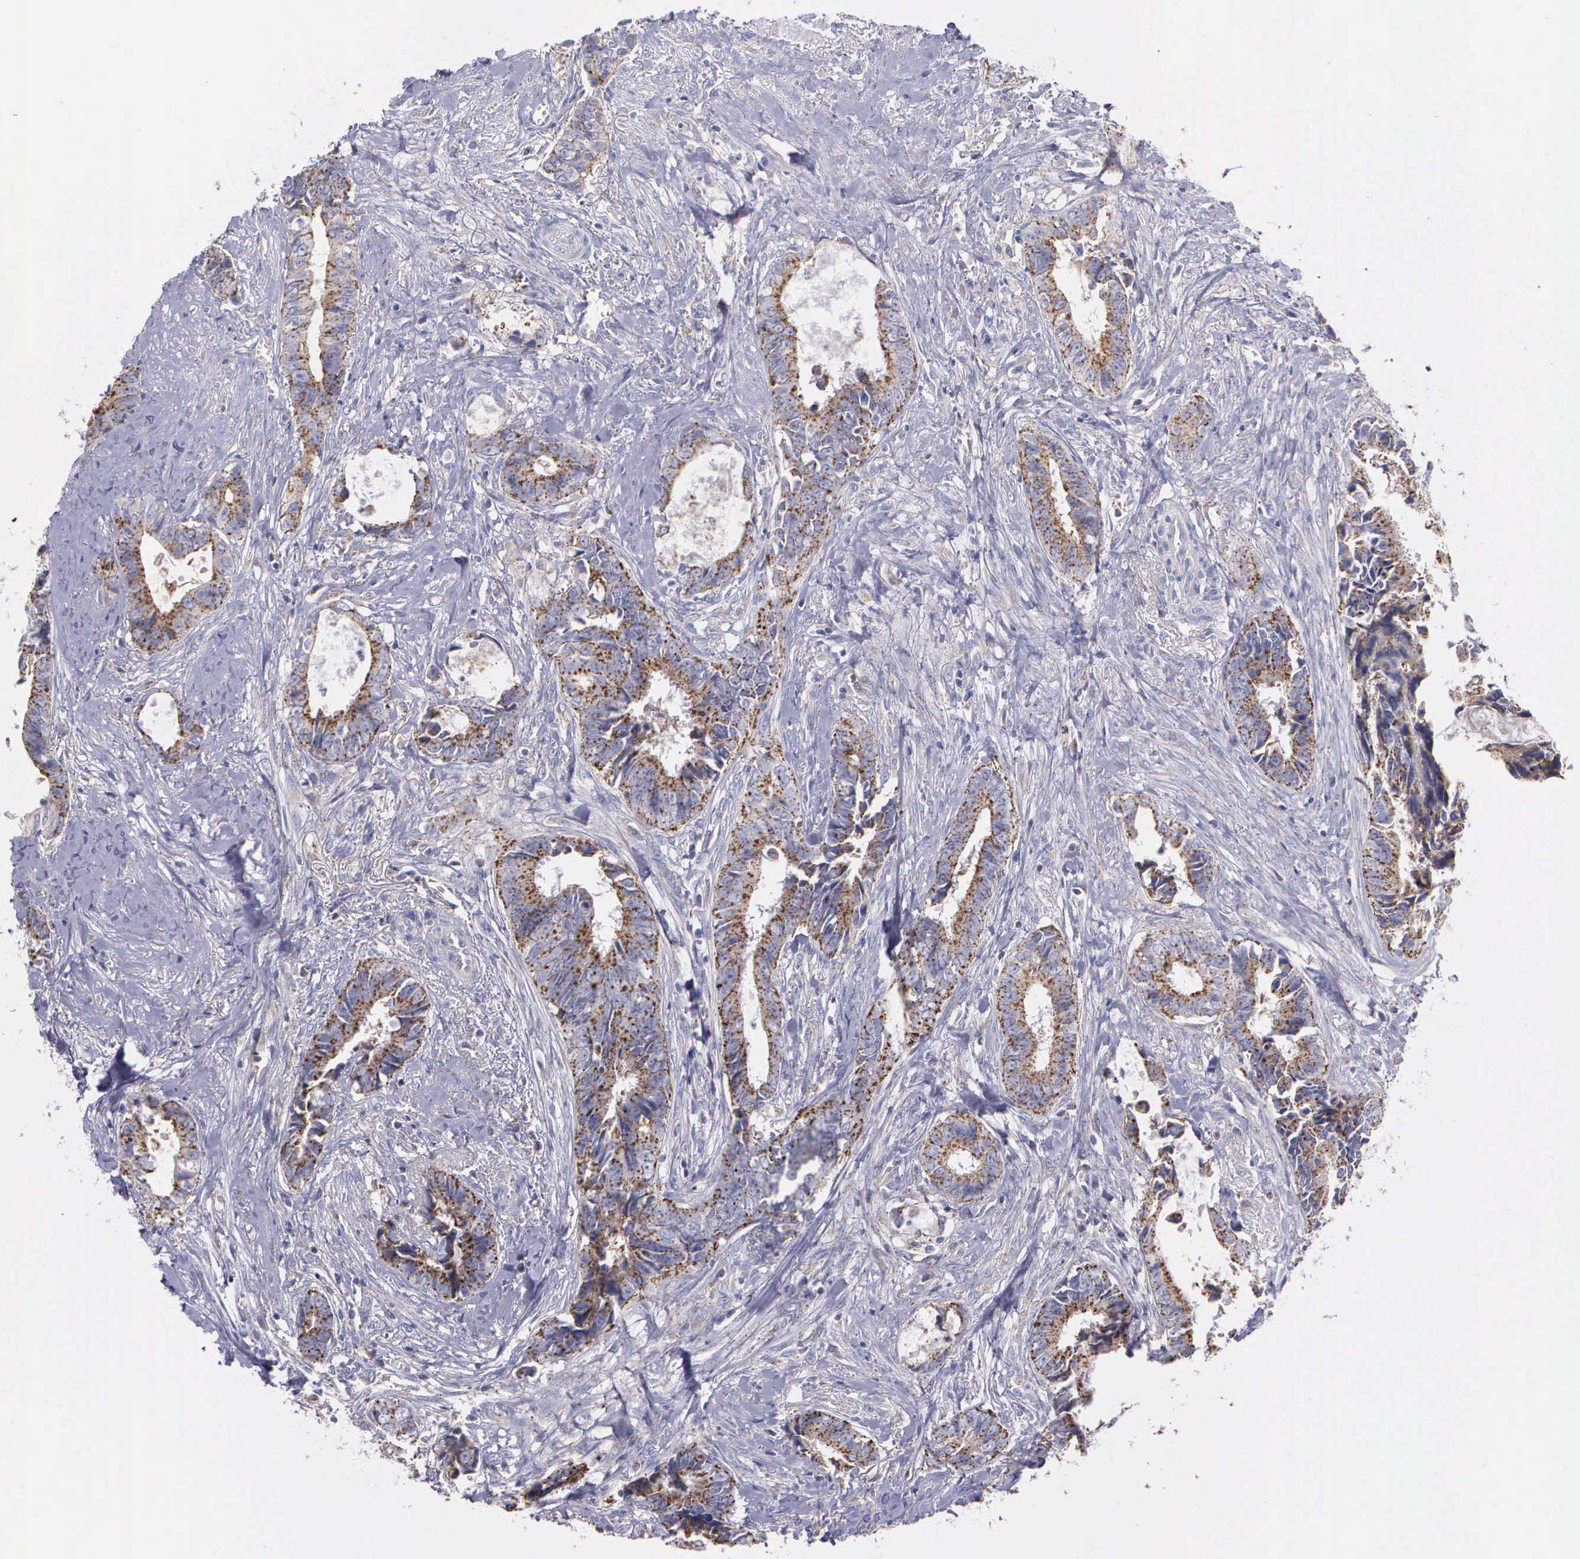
{"staining": {"intensity": "moderate", "quantity": ">75%", "location": "cytoplasmic/membranous"}, "tissue": "colorectal cancer", "cell_type": "Tumor cells", "image_type": "cancer", "snomed": [{"axis": "morphology", "description": "Adenocarcinoma, NOS"}, {"axis": "topography", "description": "Rectum"}], "caption": "Protein staining by immunohistochemistry (IHC) exhibits moderate cytoplasmic/membranous positivity in about >75% of tumor cells in colorectal cancer.", "gene": "MIA2", "patient": {"sex": "female", "age": 98}}